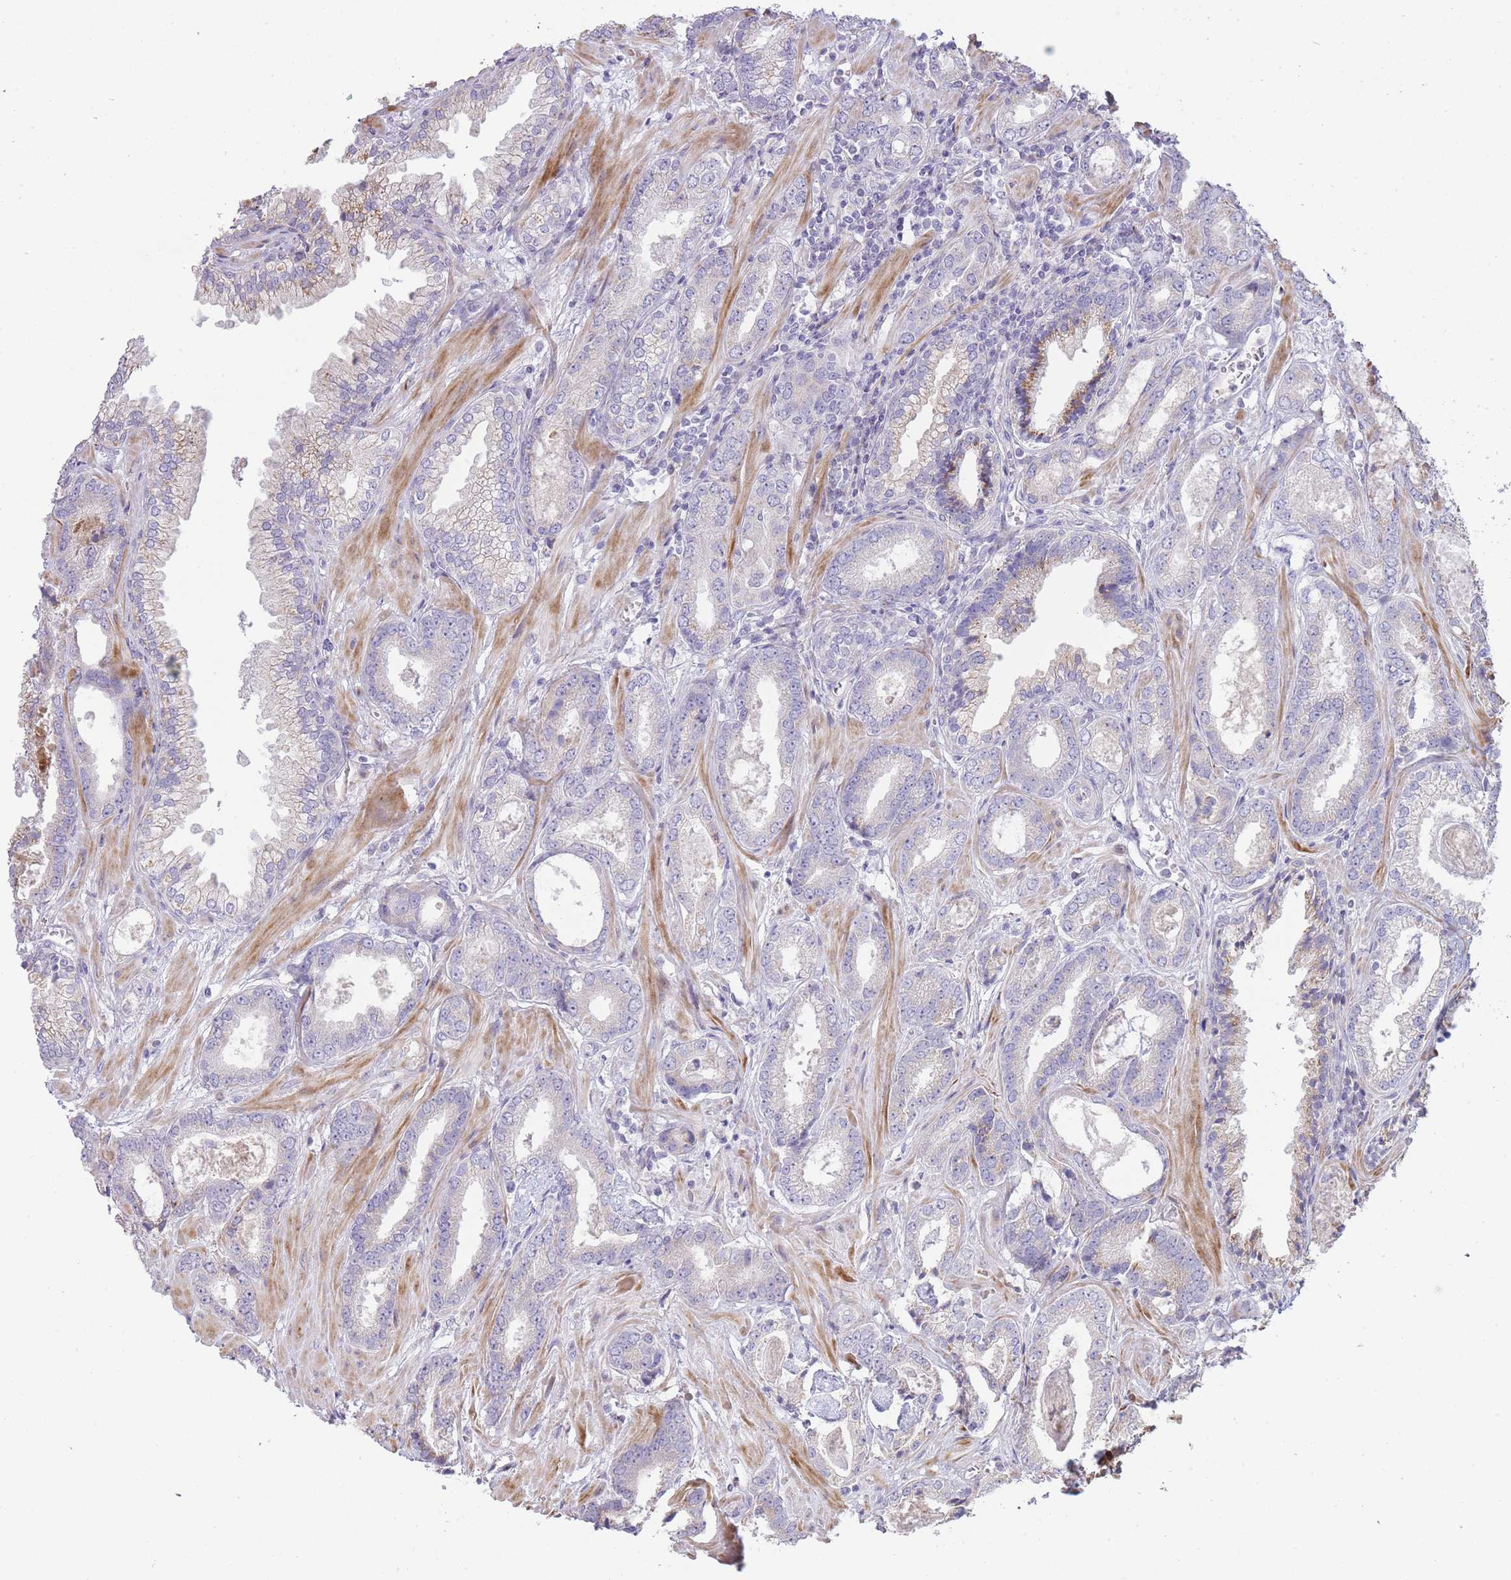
{"staining": {"intensity": "negative", "quantity": "none", "location": "none"}, "tissue": "prostate cancer", "cell_type": "Tumor cells", "image_type": "cancer", "snomed": [{"axis": "morphology", "description": "Adenocarcinoma, Low grade"}, {"axis": "topography", "description": "Prostate"}], "caption": "Prostate adenocarcinoma (low-grade) was stained to show a protein in brown. There is no significant positivity in tumor cells.", "gene": "PPP3R2", "patient": {"sex": "male", "age": 60}}